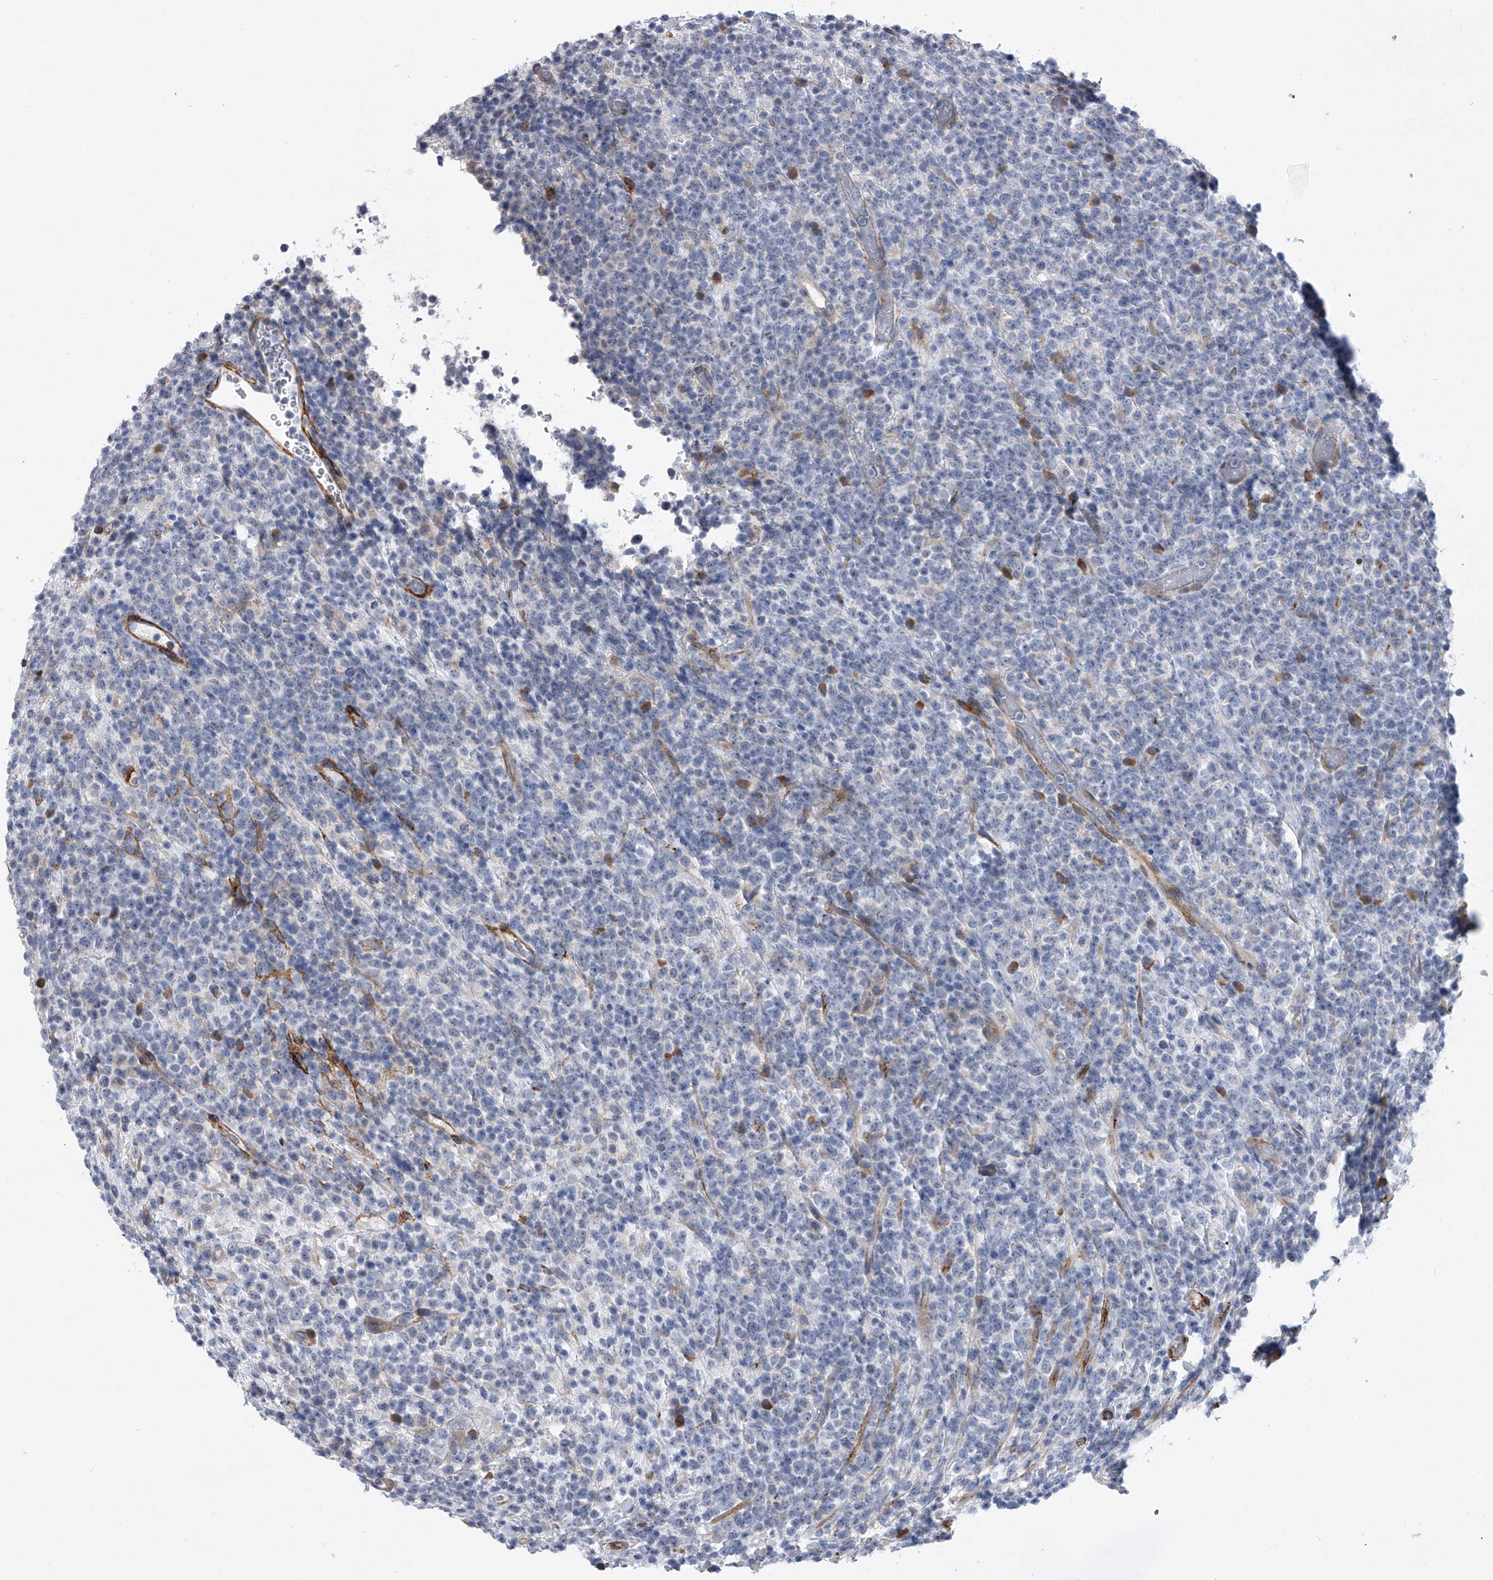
{"staining": {"intensity": "negative", "quantity": "none", "location": "none"}, "tissue": "lymphoma", "cell_type": "Tumor cells", "image_type": "cancer", "snomed": [{"axis": "morphology", "description": "Malignant lymphoma, non-Hodgkin's type, High grade"}, {"axis": "topography", "description": "Colon"}], "caption": "A micrograph of lymphoma stained for a protein demonstrates no brown staining in tumor cells.", "gene": "ALG14", "patient": {"sex": "female", "age": 53}}